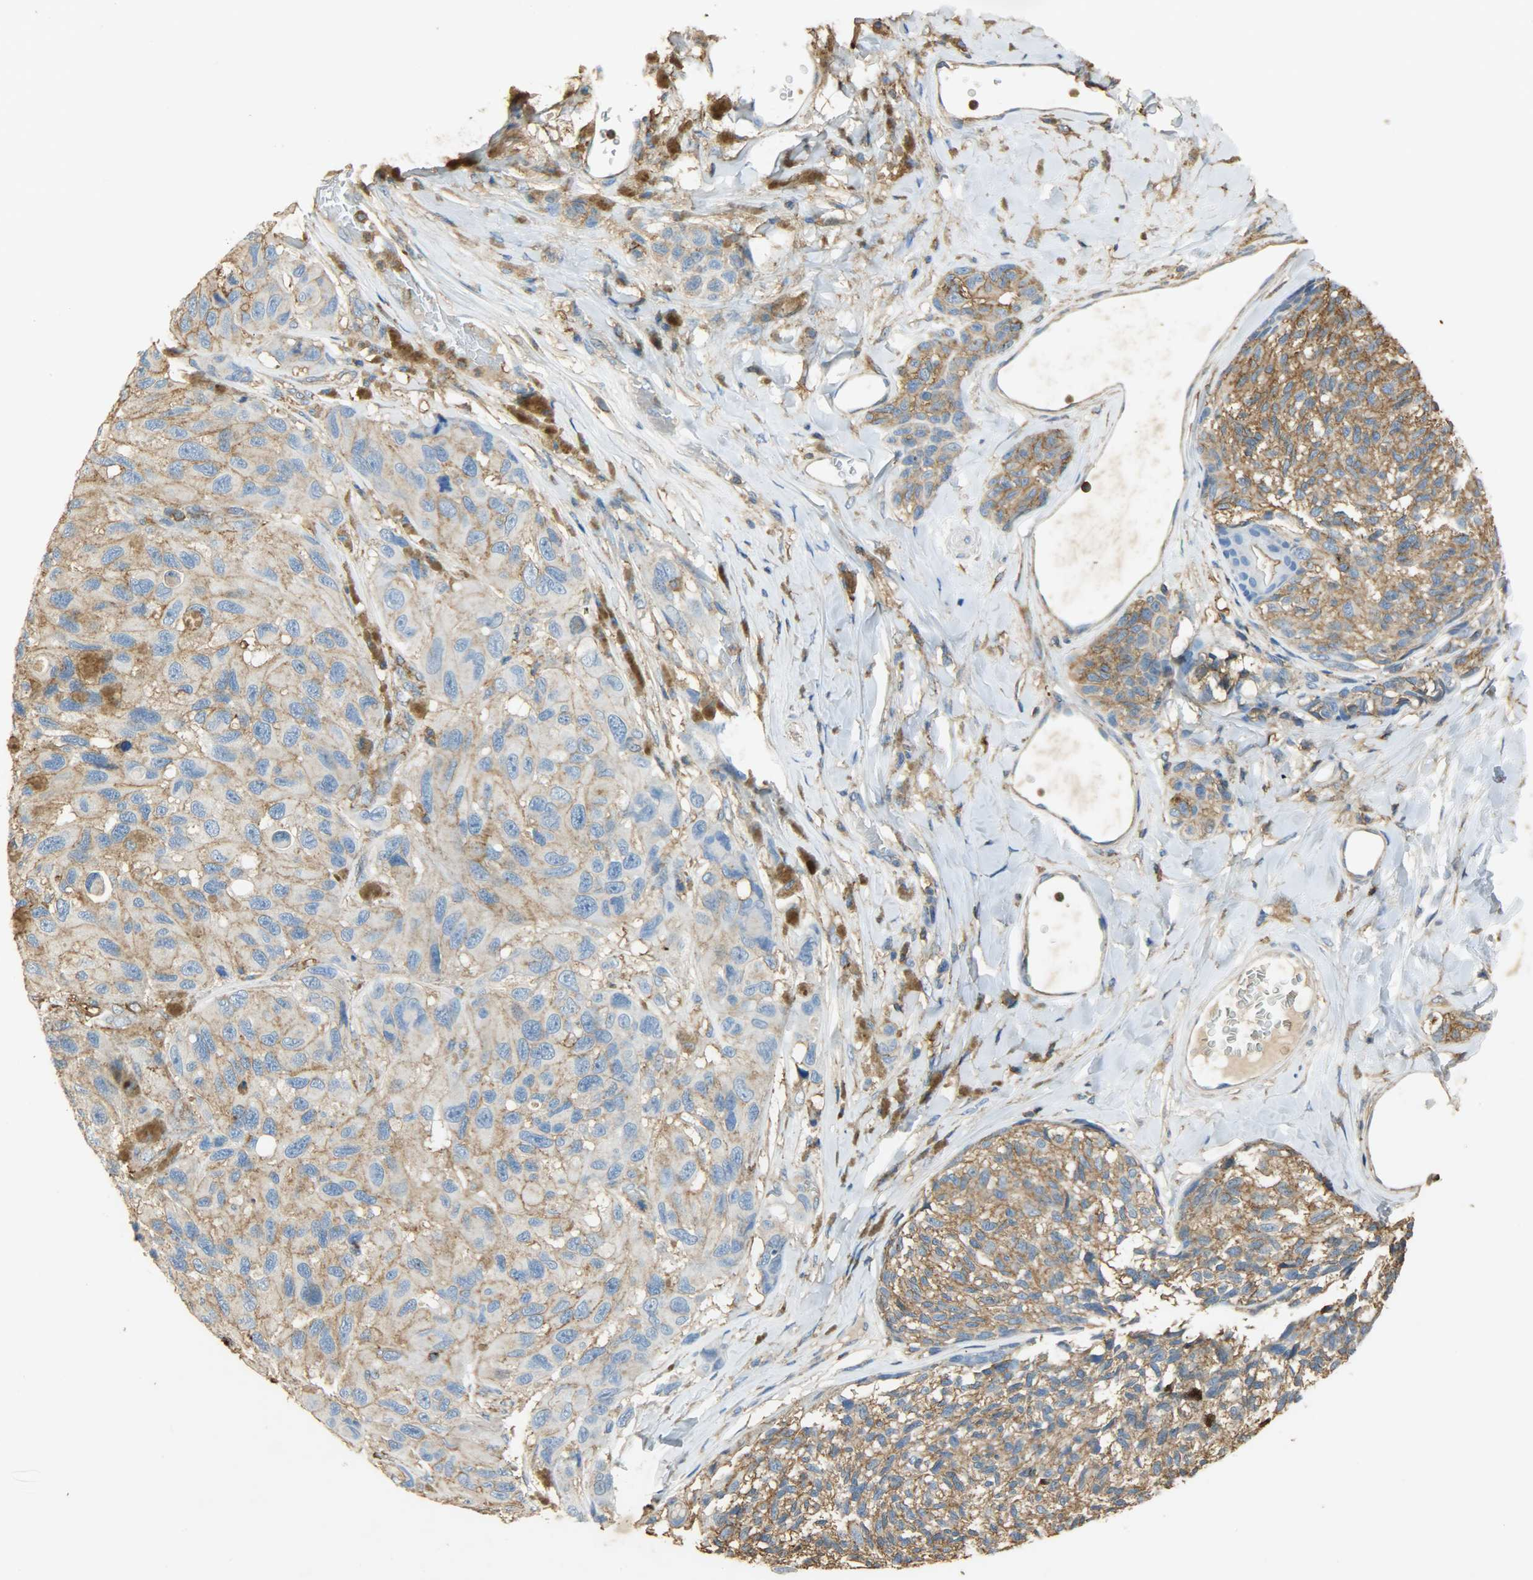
{"staining": {"intensity": "moderate", "quantity": ">75%", "location": "cytoplasmic/membranous"}, "tissue": "melanoma", "cell_type": "Tumor cells", "image_type": "cancer", "snomed": [{"axis": "morphology", "description": "Malignant melanoma, NOS"}, {"axis": "topography", "description": "Skin"}], "caption": "The immunohistochemical stain labels moderate cytoplasmic/membranous positivity in tumor cells of melanoma tissue.", "gene": "ANXA6", "patient": {"sex": "female", "age": 73}}